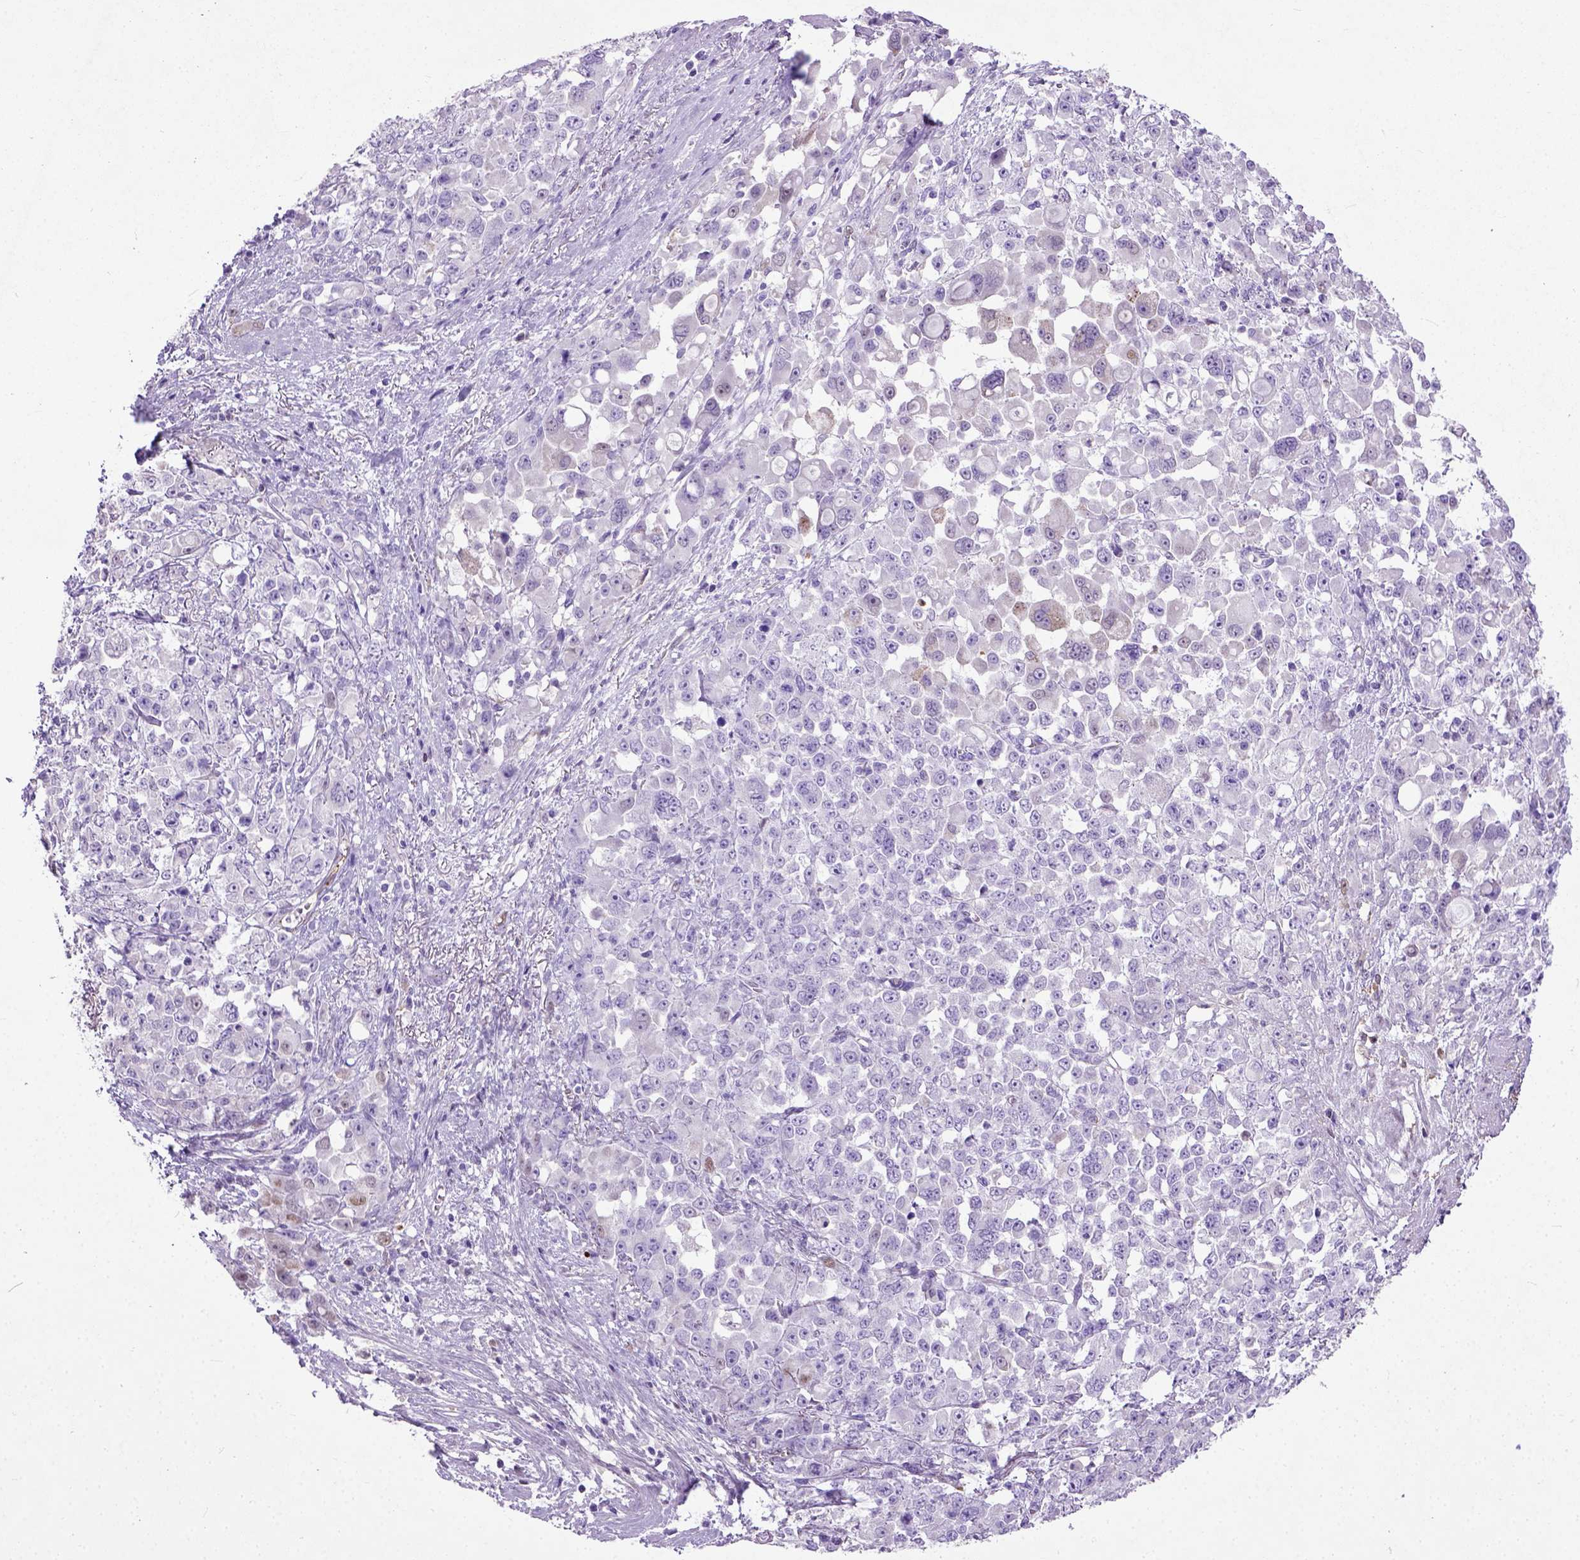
{"staining": {"intensity": "negative", "quantity": "none", "location": "none"}, "tissue": "stomach cancer", "cell_type": "Tumor cells", "image_type": "cancer", "snomed": [{"axis": "morphology", "description": "Adenocarcinoma, NOS"}, {"axis": "topography", "description": "Stomach"}], "caption": "Micrograph shows no significant protein expression in tumor cells of adenocarcinoma (stomach). (DAB immunohistochemistry (IHC), high magnification).", "gene": "ADAMTS8", "patient": {"sex": "female", "age": 76}}